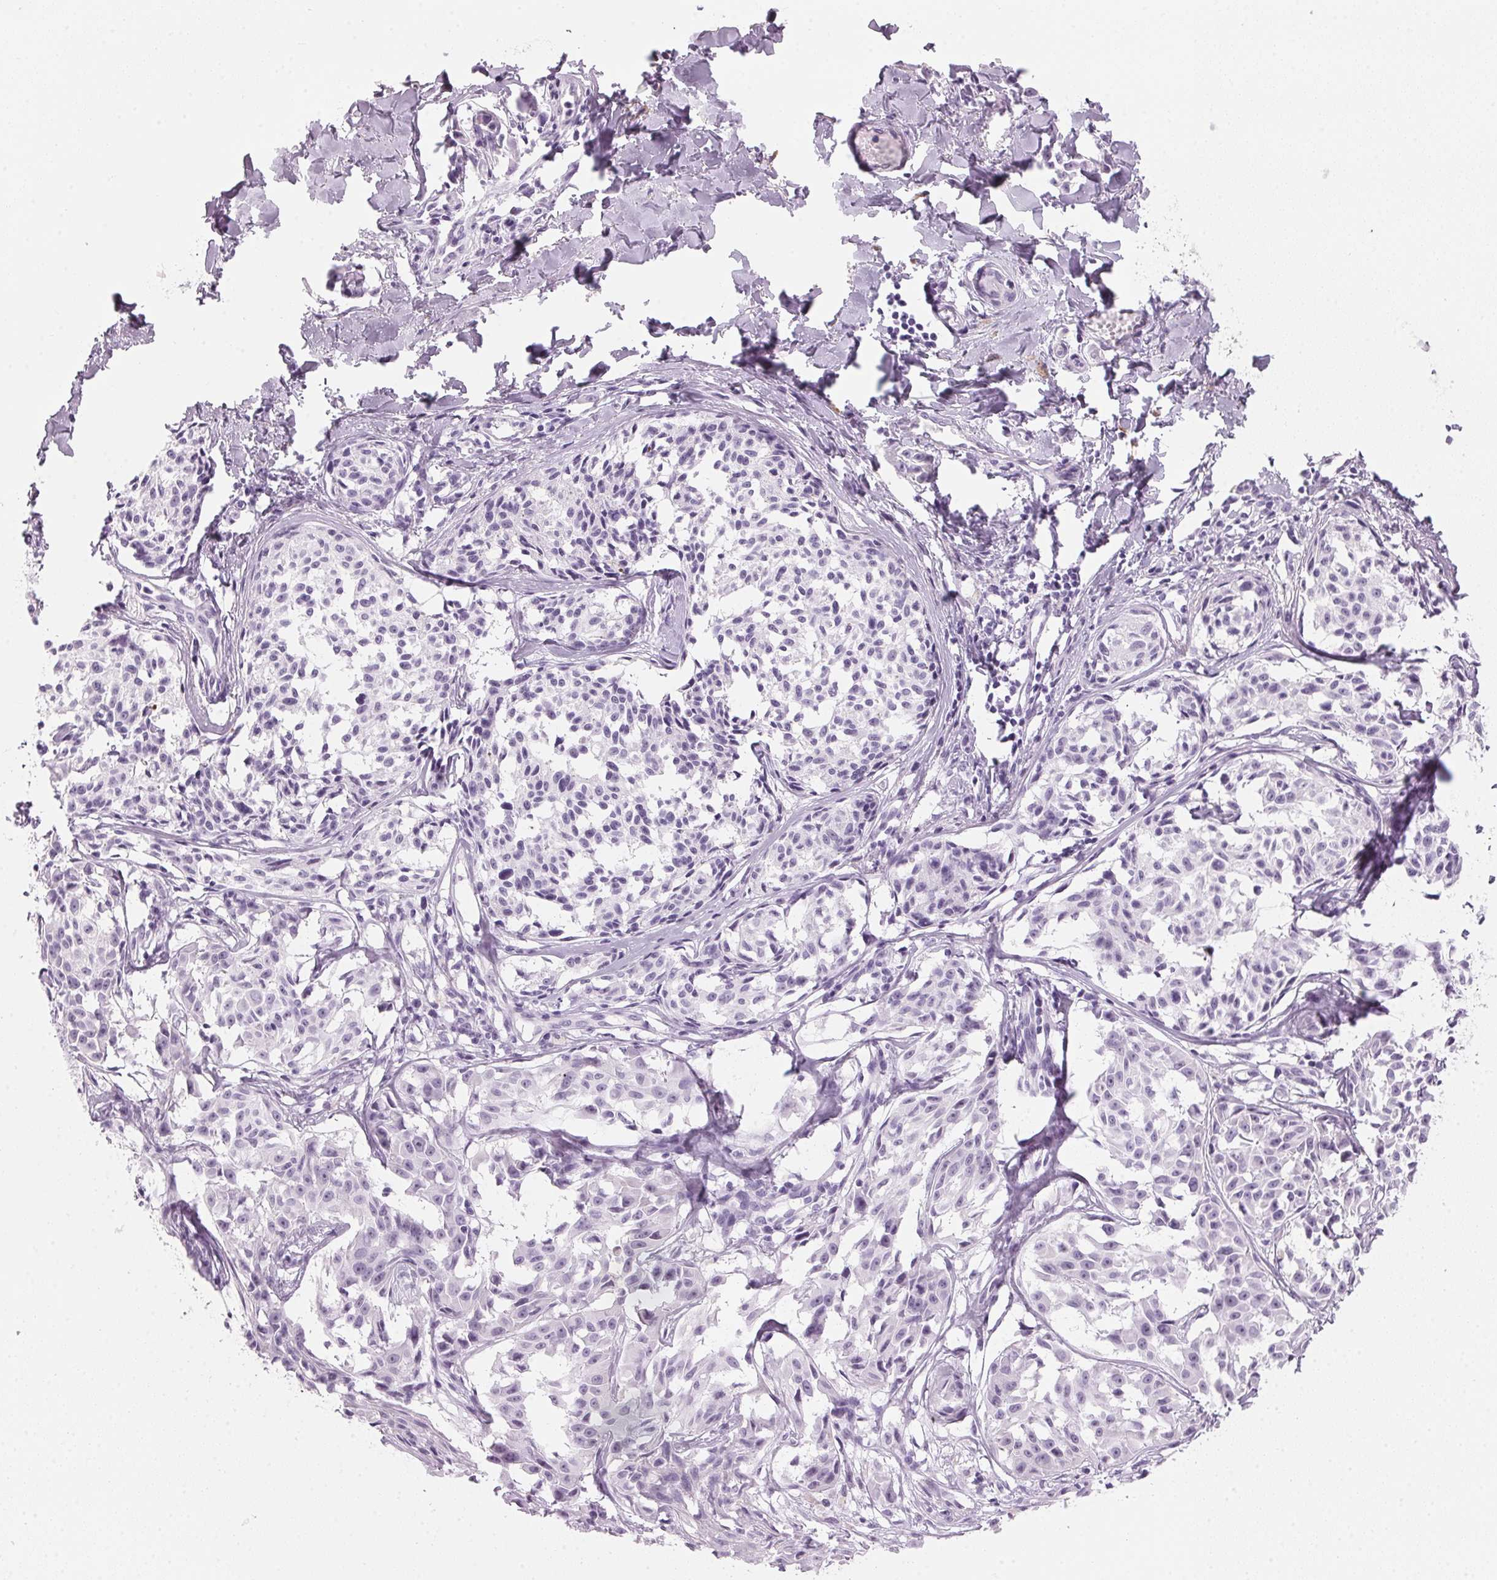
{"staining": {"intensity": "negative", "quantity": "none", "location": "none"}, "tissue": "melanoma", "cell_type": "Tumor cells", "image_type": "cancer", "snomed": [{"axis": "morphology", "description": "Malignant melanoma, NOS"}, {"axis": "topography", "description": "Skin"}], "caption": "The immunohistochemistry (IHC) micrograph has no significant expression in tumor cells of melanoma tissue.", "gene": "DNTTIP2", "patient": {"sex": "male", "age": 51}}